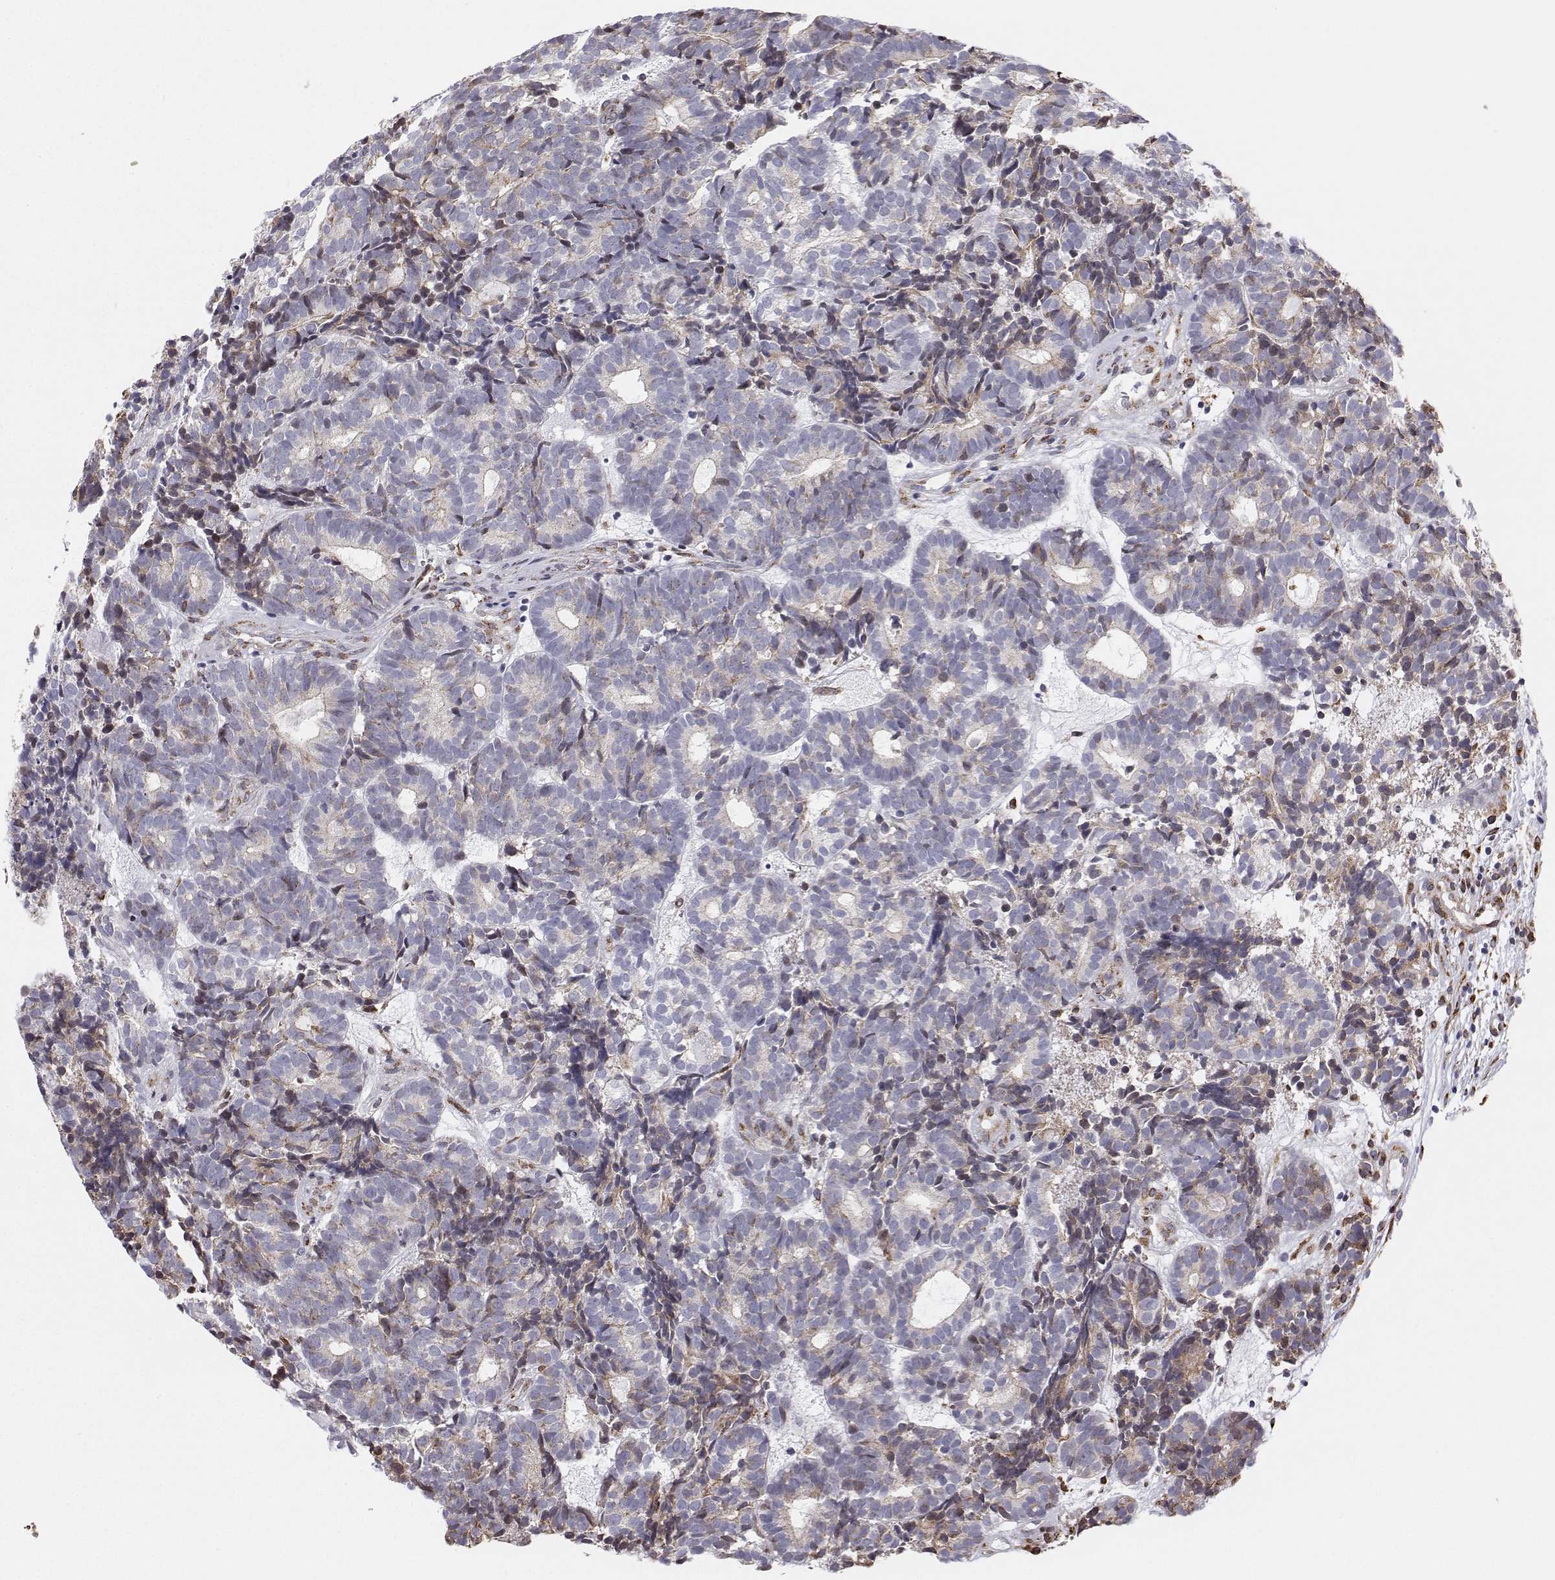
{"staining": {"intensity": "negative", "quantity": "none", "location": "none"}, "tissue": "head and neck cancer", "cell_type": "Tumor cells", "image_type": "cancer", "snomed": [{"axis": "morphology", "description": "Adenocarcinoma, NOS"}, {"axis": "topography", "description": "Head-Neck"}], "caption": "The photomicrograph shows no staining of tumor cells in head and neck cancer.", "gene": "STARD13", "patient": {"sex": "female", "age": 81}}